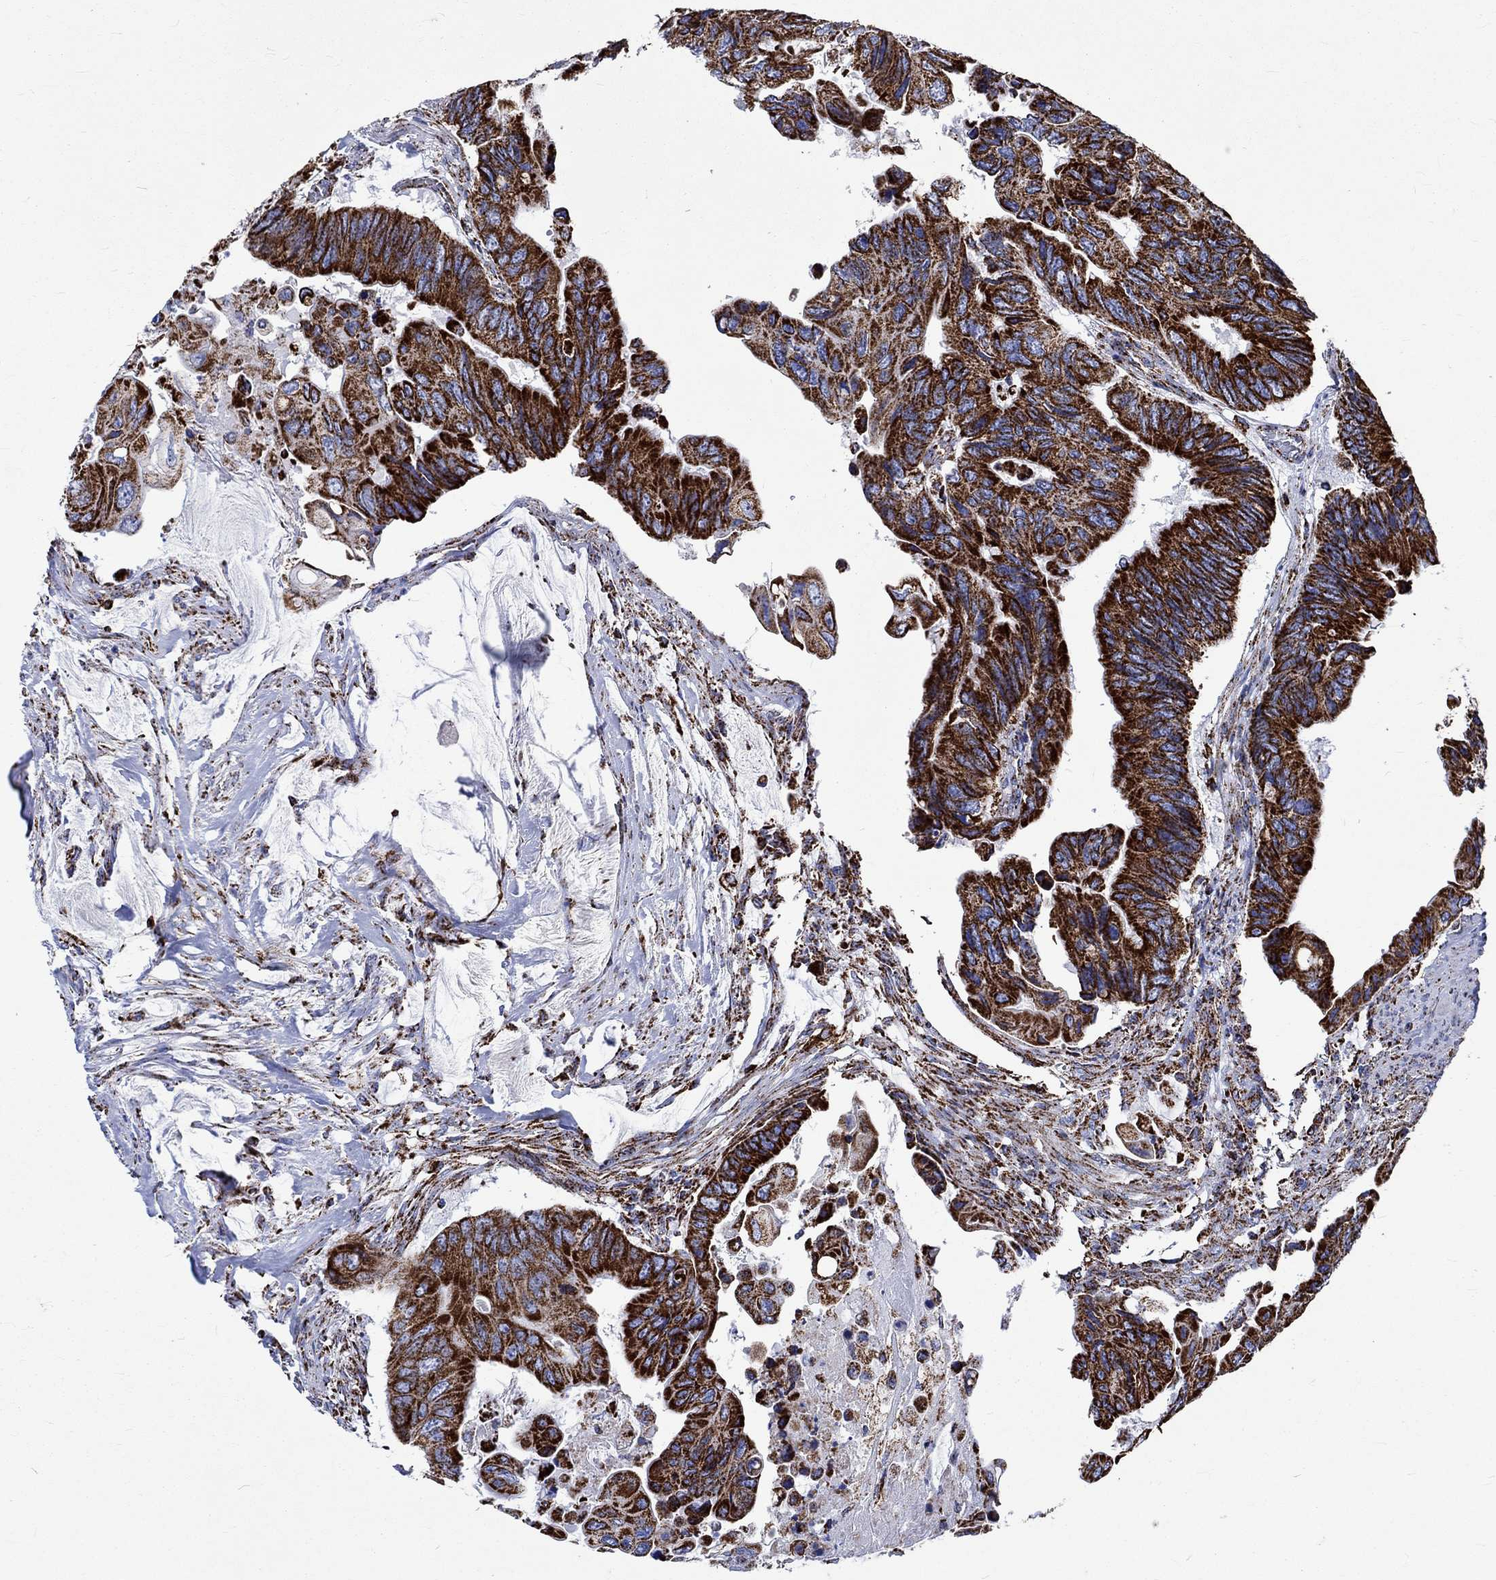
{"staining": {"intensity": "strong", "quantity": ">75%", "location": "cytoplasmic/membranous"}, "tissue": "colorectal cancer", "cell_type": "Tumor cells", "image_type": "cancer", "snomed": [{"axis": "morphology", "description": "Adenocarcinoma, NOS"}, {"axis": "topography", "description": "Rectum"}], "caption": "Immunohistochemical staining of human colorectal cancer (adenocarcinoma) displays strong cytoplasmic/membranous protein staining in about >75% of tumor cells.", "gene": "RCE1", "patient": {"sex": "male", "age": 63}}